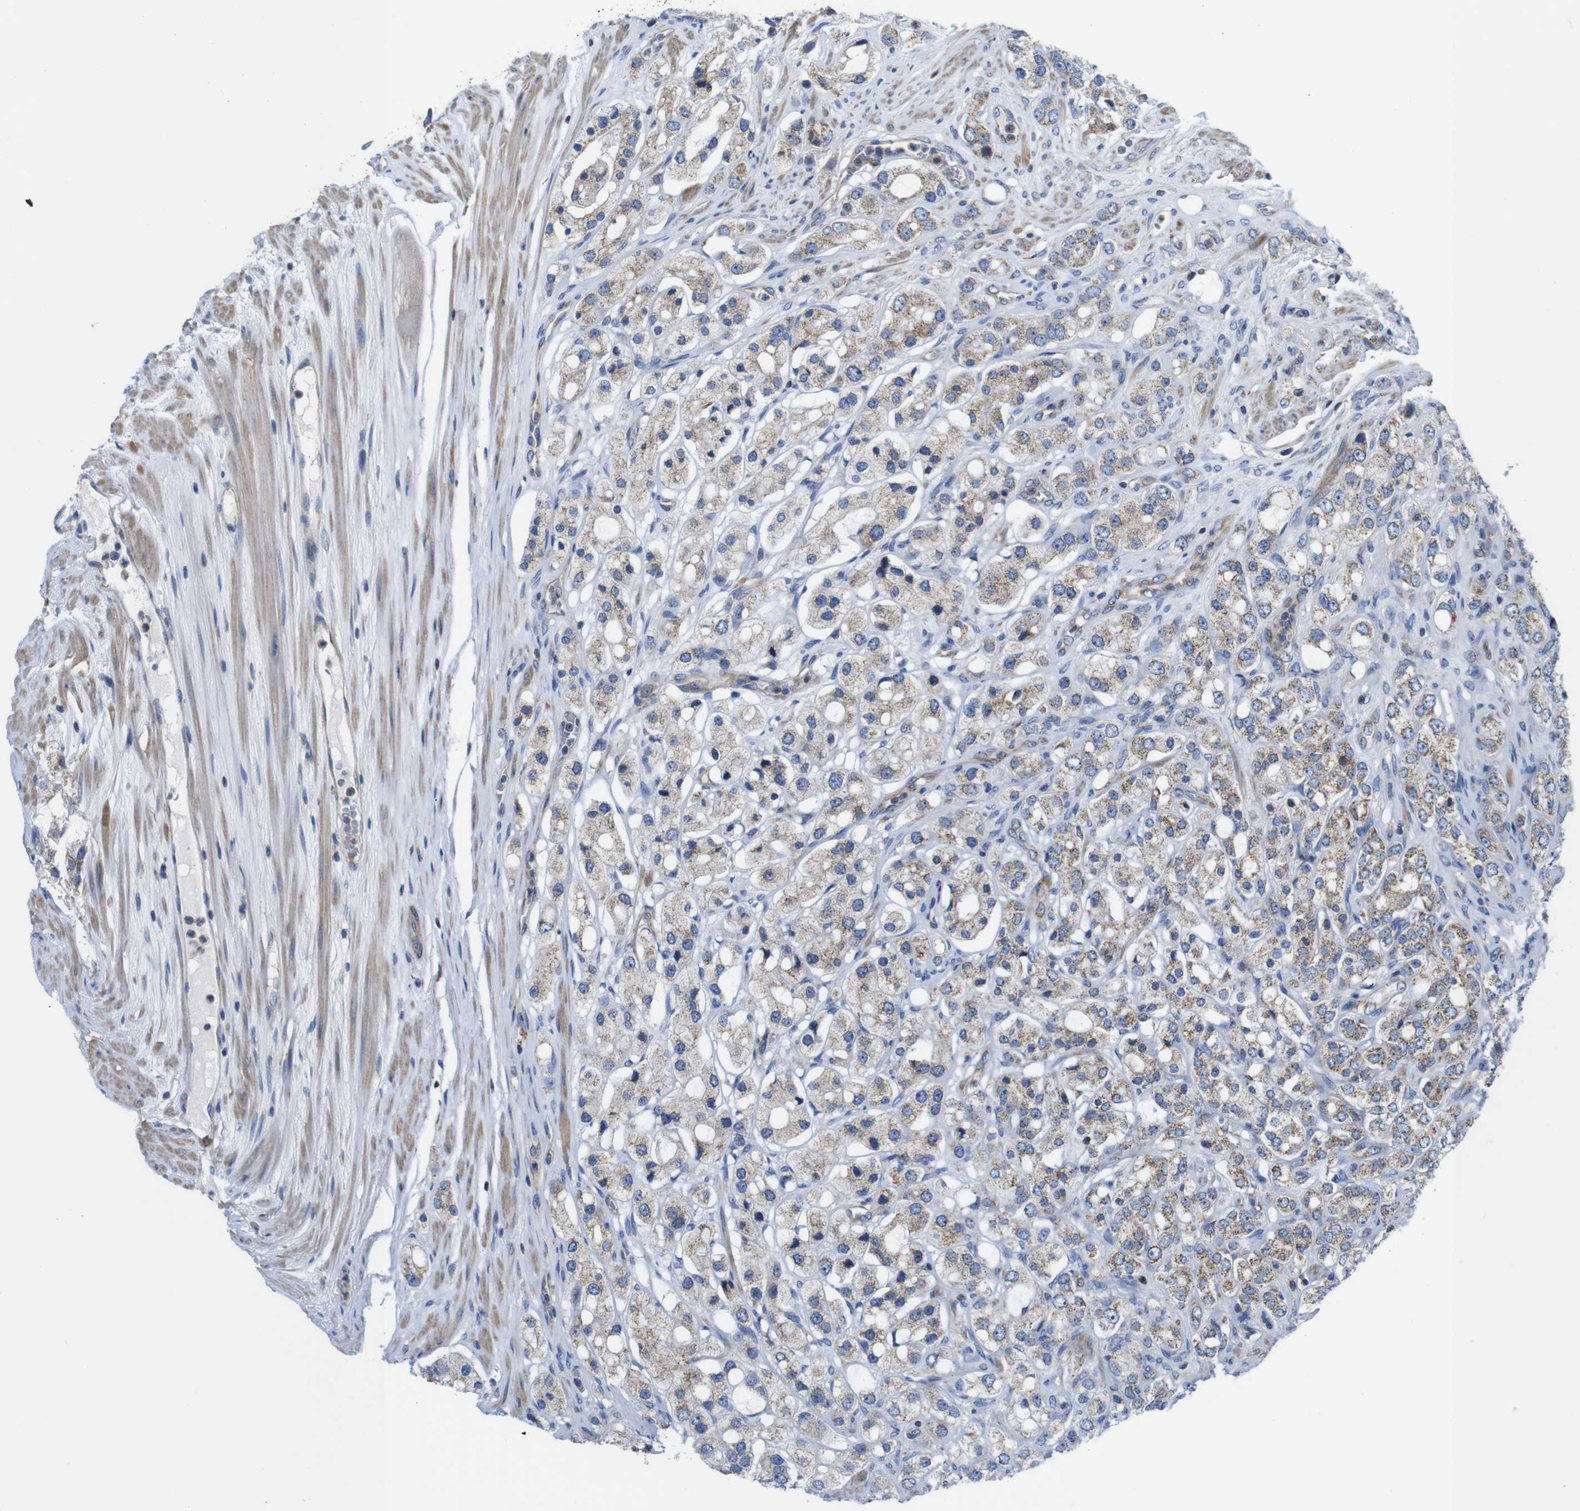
{"staining": {"intensity": "moderate", "quantity": "25%-75%", "location": "cytoplasmic/membranous"}, "tissue": "prostate cancer", "cell_type": "Tumor cells", "image_type": "cancer", "snomed": [{"axis": "morphology", "description": "Adenocarcinoma, High grade"}, {"axis": "topography", "description": "Prostate"}], "caption": "There is medium levels of moderate cytoplasmic/membranous staining in tumor cells of high-grade adenocarcinoma (prostate), as demonstrated by immunohistochemical staining (brown color).", "gene": "PDCD1LG2", "patient": {"sex": "male", "age": 65}}